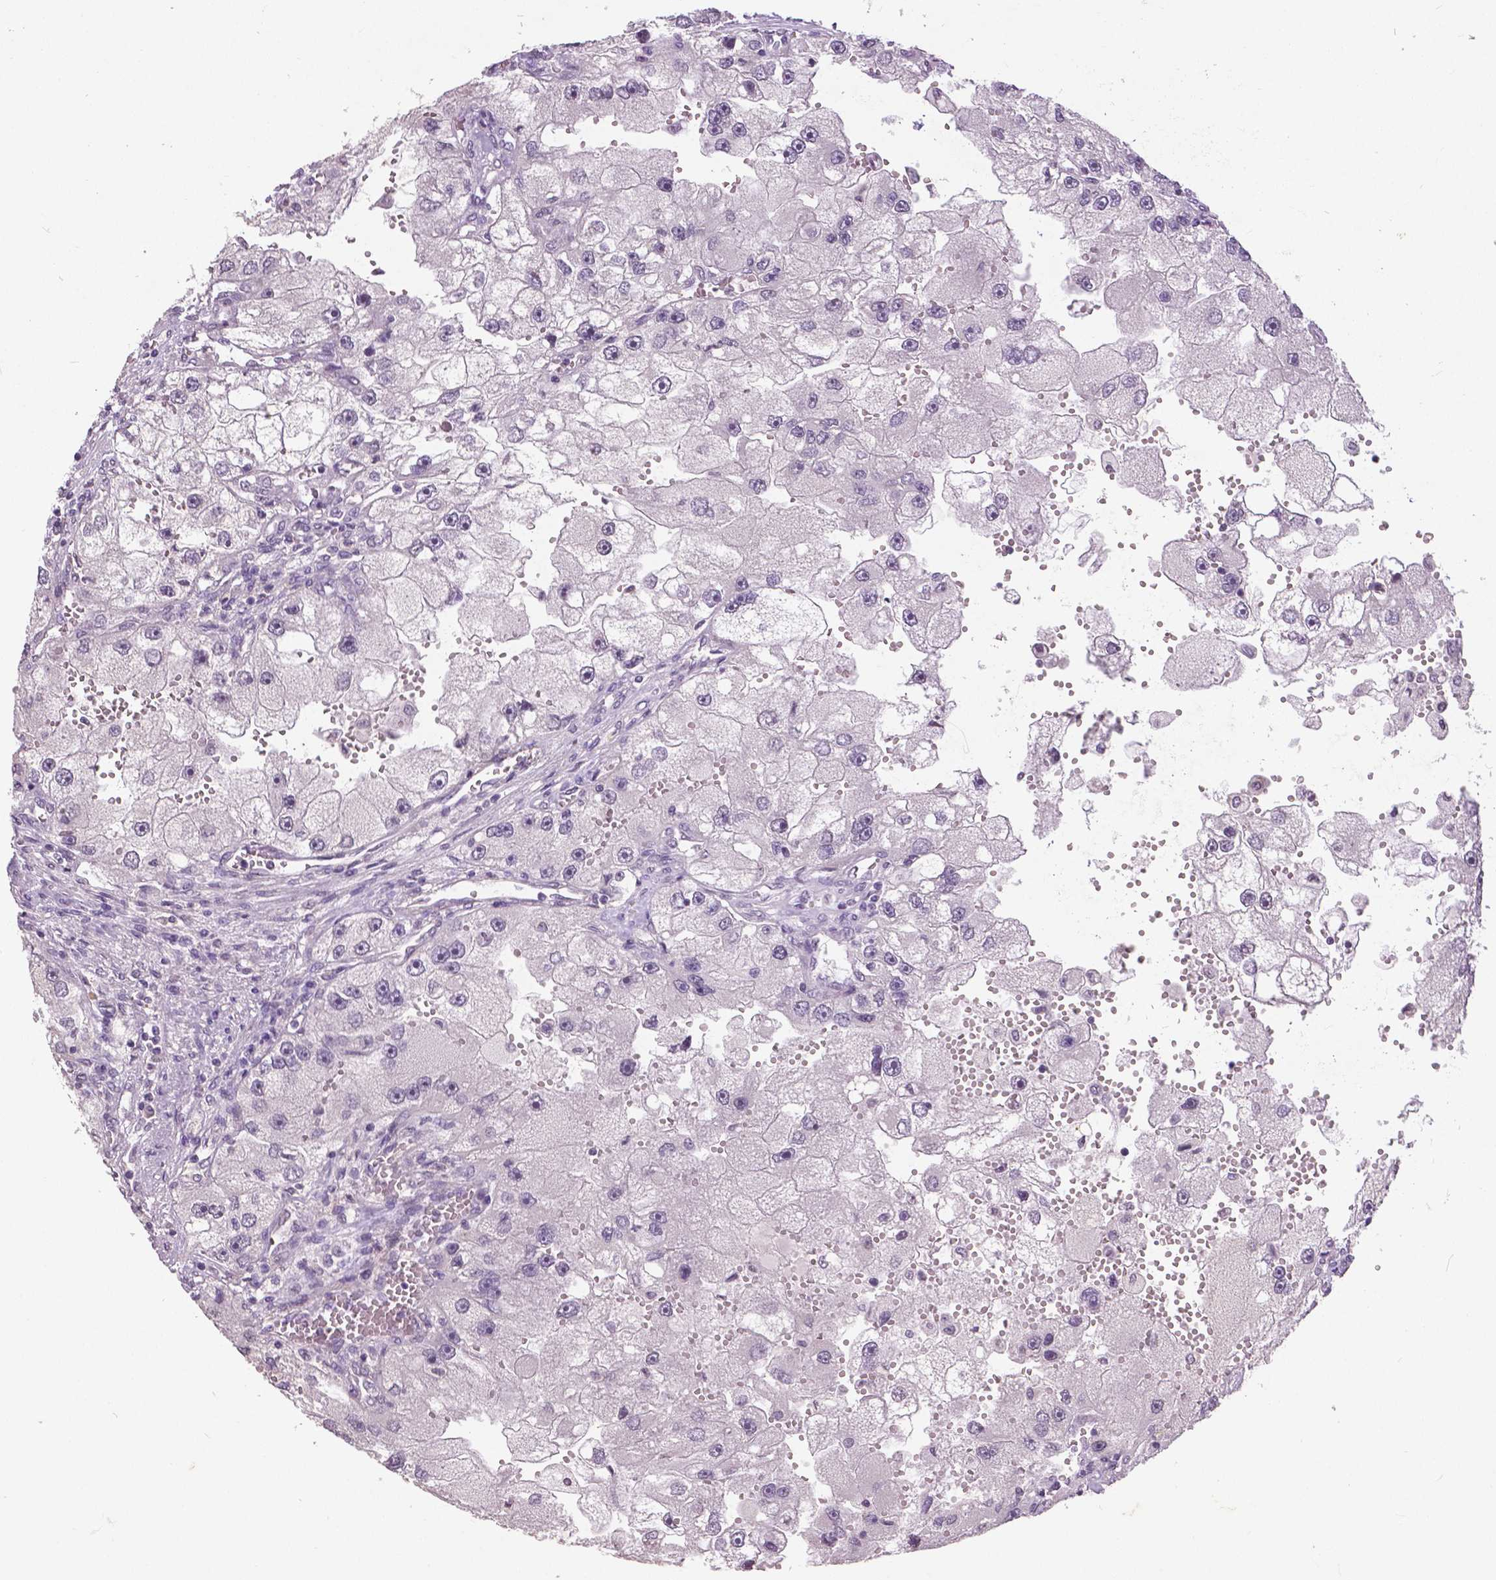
{"staining": {"intensity": "negative", "quantity": "none", "location": "none"}, "tissue": "renal cancer", "cell_type": "Tumor cells", "image_type": "cancer", "snomed": [{"axis": "morphology", "description": "Adenocarcinoma, NOS"}, {"axis": "topography", "description": "Kidney"}], "caption": "A photomicrograph of human renal cancer (adenocarcinoma) is negative for staining in tumor cells.", "gene": "GRIN2A", "patient": {"sex": "male", "age": 63}}